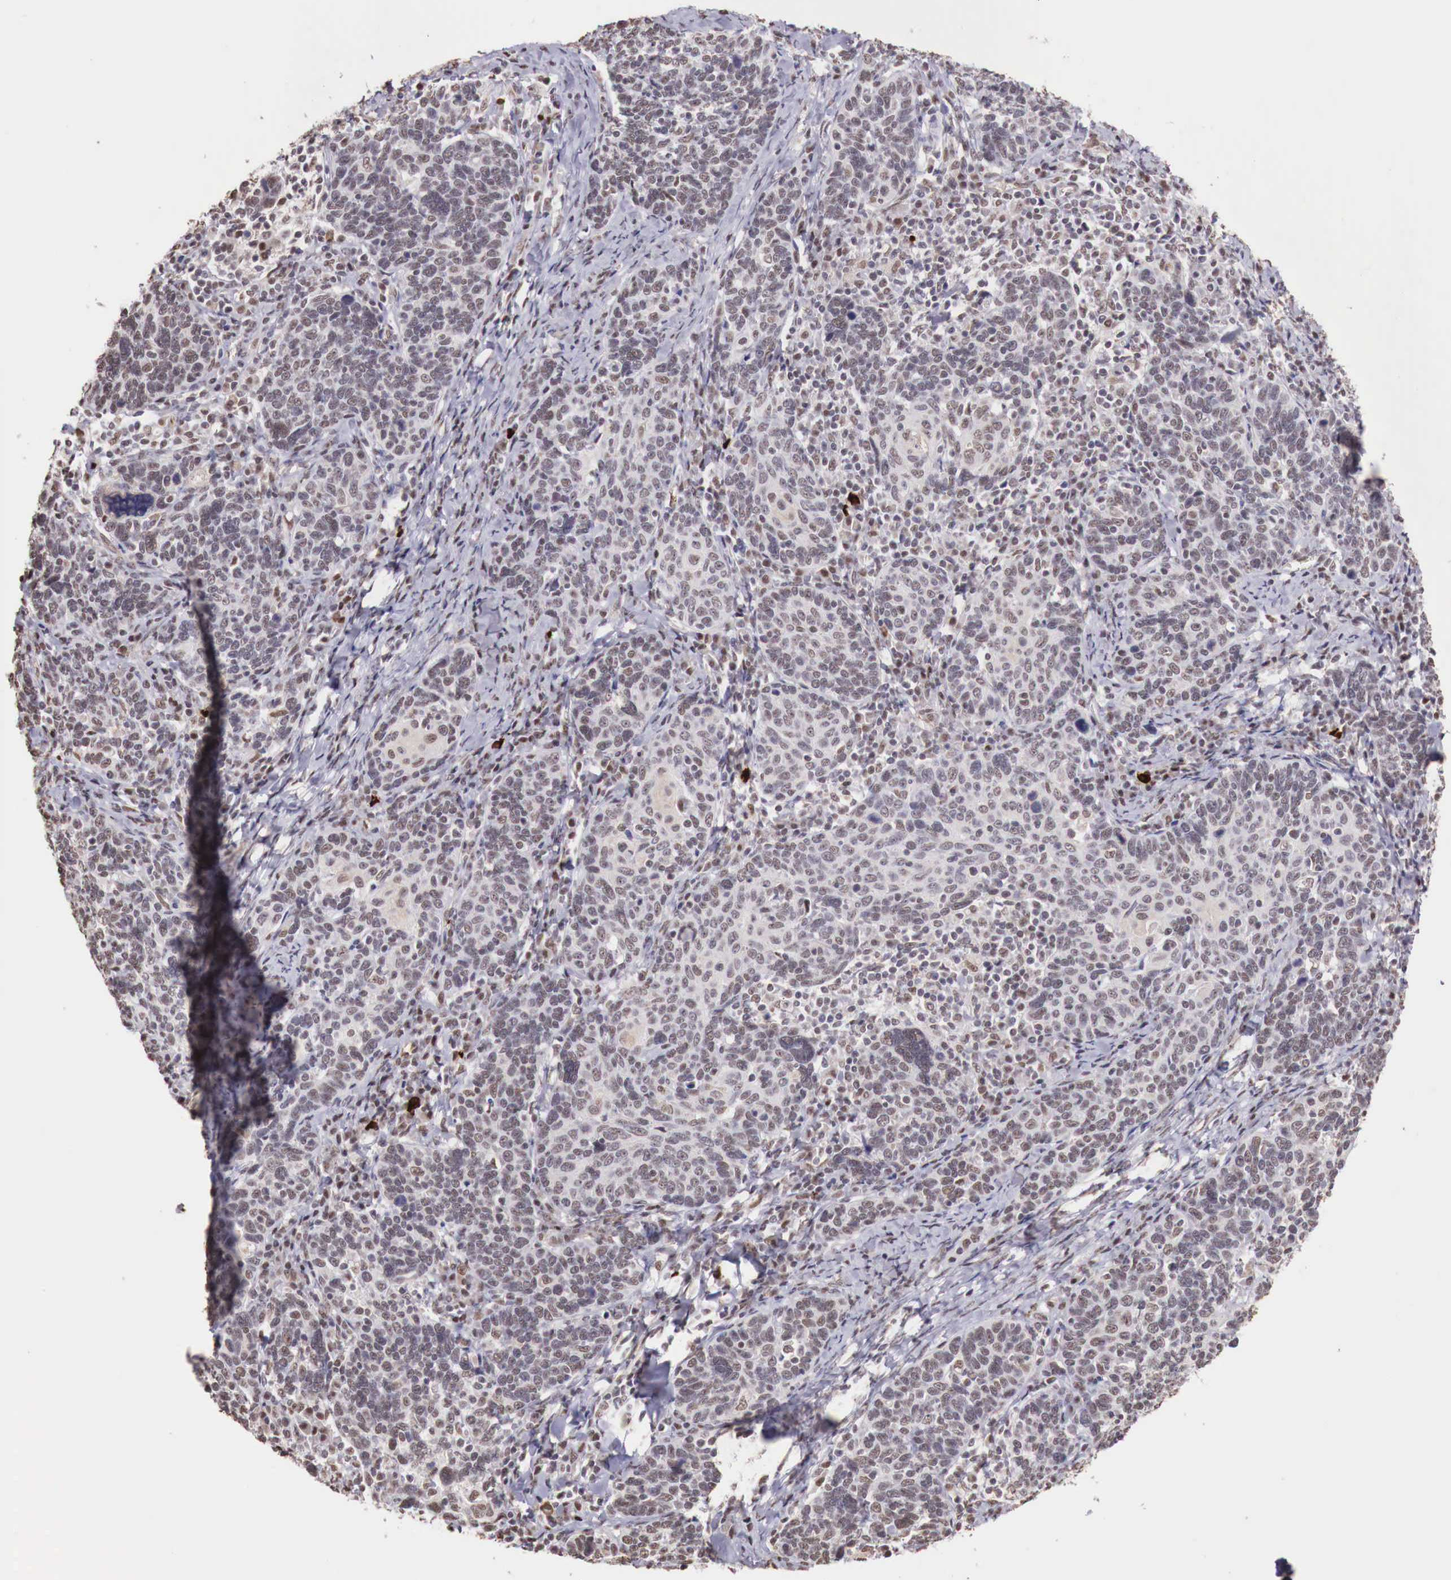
{"staining": {"intensity": "moderate", "quantity": ">75%", "location": "nuclear"}, "tissue": "cervical cancer", "cell_type": "Tumor cells", "image_type": "cancer", "snomed": [{"axis": "morphology", "description": "Squamous cell carcinoma, NOS"}, {"axis": "topography", "description": "Cervix"}], "caption": "Cervical squamous cell carcinoma stained with a brown dye reveals moderate nuclear positive expression in approximately >75% of tumor cells.", "gene": "FOXP2", "patient": {"sex": "female", "age": 41}}